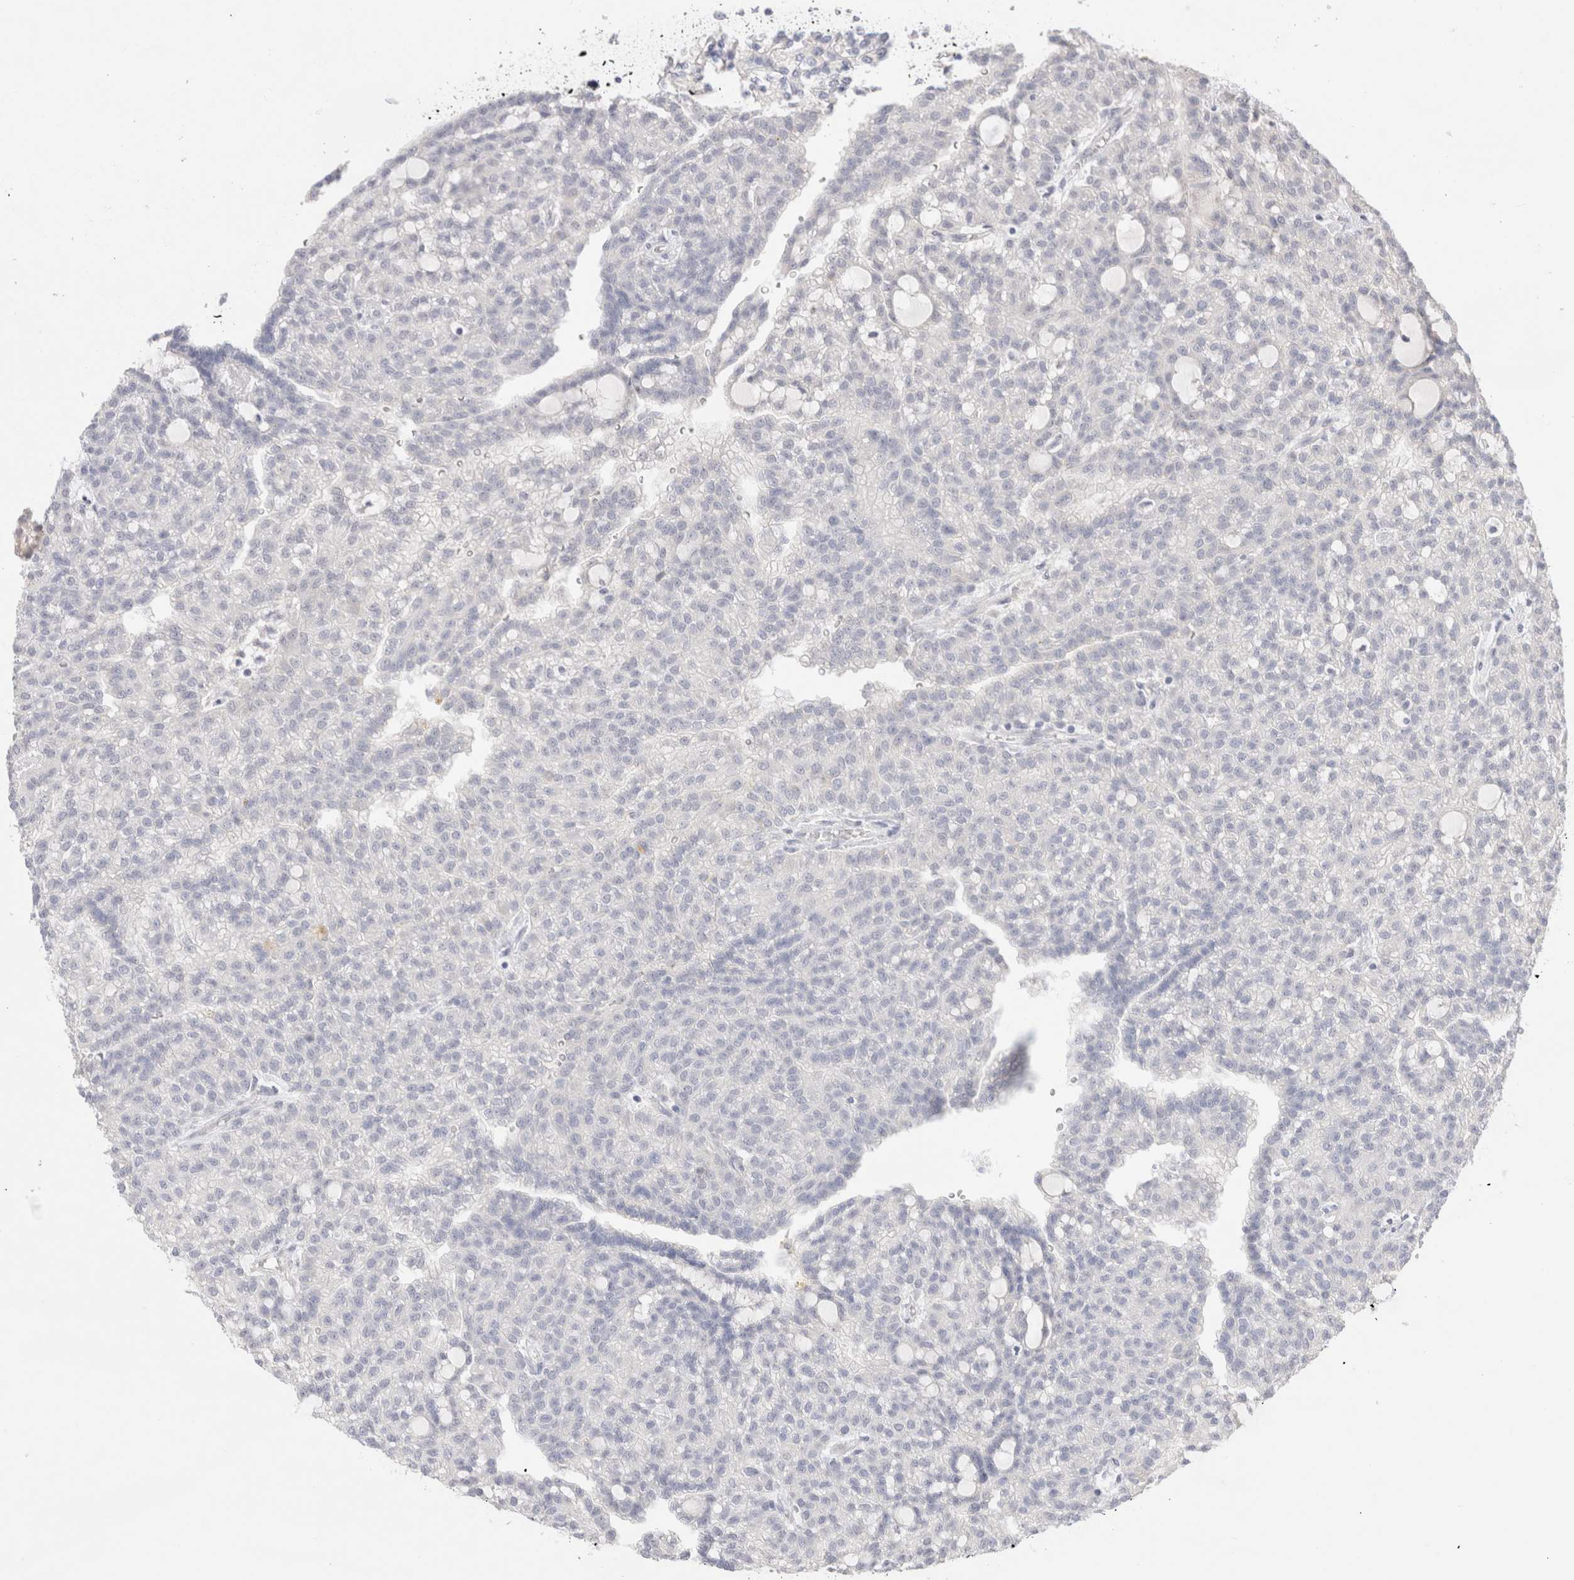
{"staining": {"intensity": "negative", "quantity": "none", "location": "none"}, "tissue": "renal cancer", "cell_type": "Tumor cells", "image_type": "cancer", "snomed": [{"axis": "morphology", "description": "Adenocarcinoma, NOS"}, {"axis": "topography", "description": "Kidney"}], "caption": "Tumor cells are negative for brown protein staining in renal cancer (adenocarcinoma).", "gene": "SPATA20", "patient": {"sex": "male", "age": 63}}